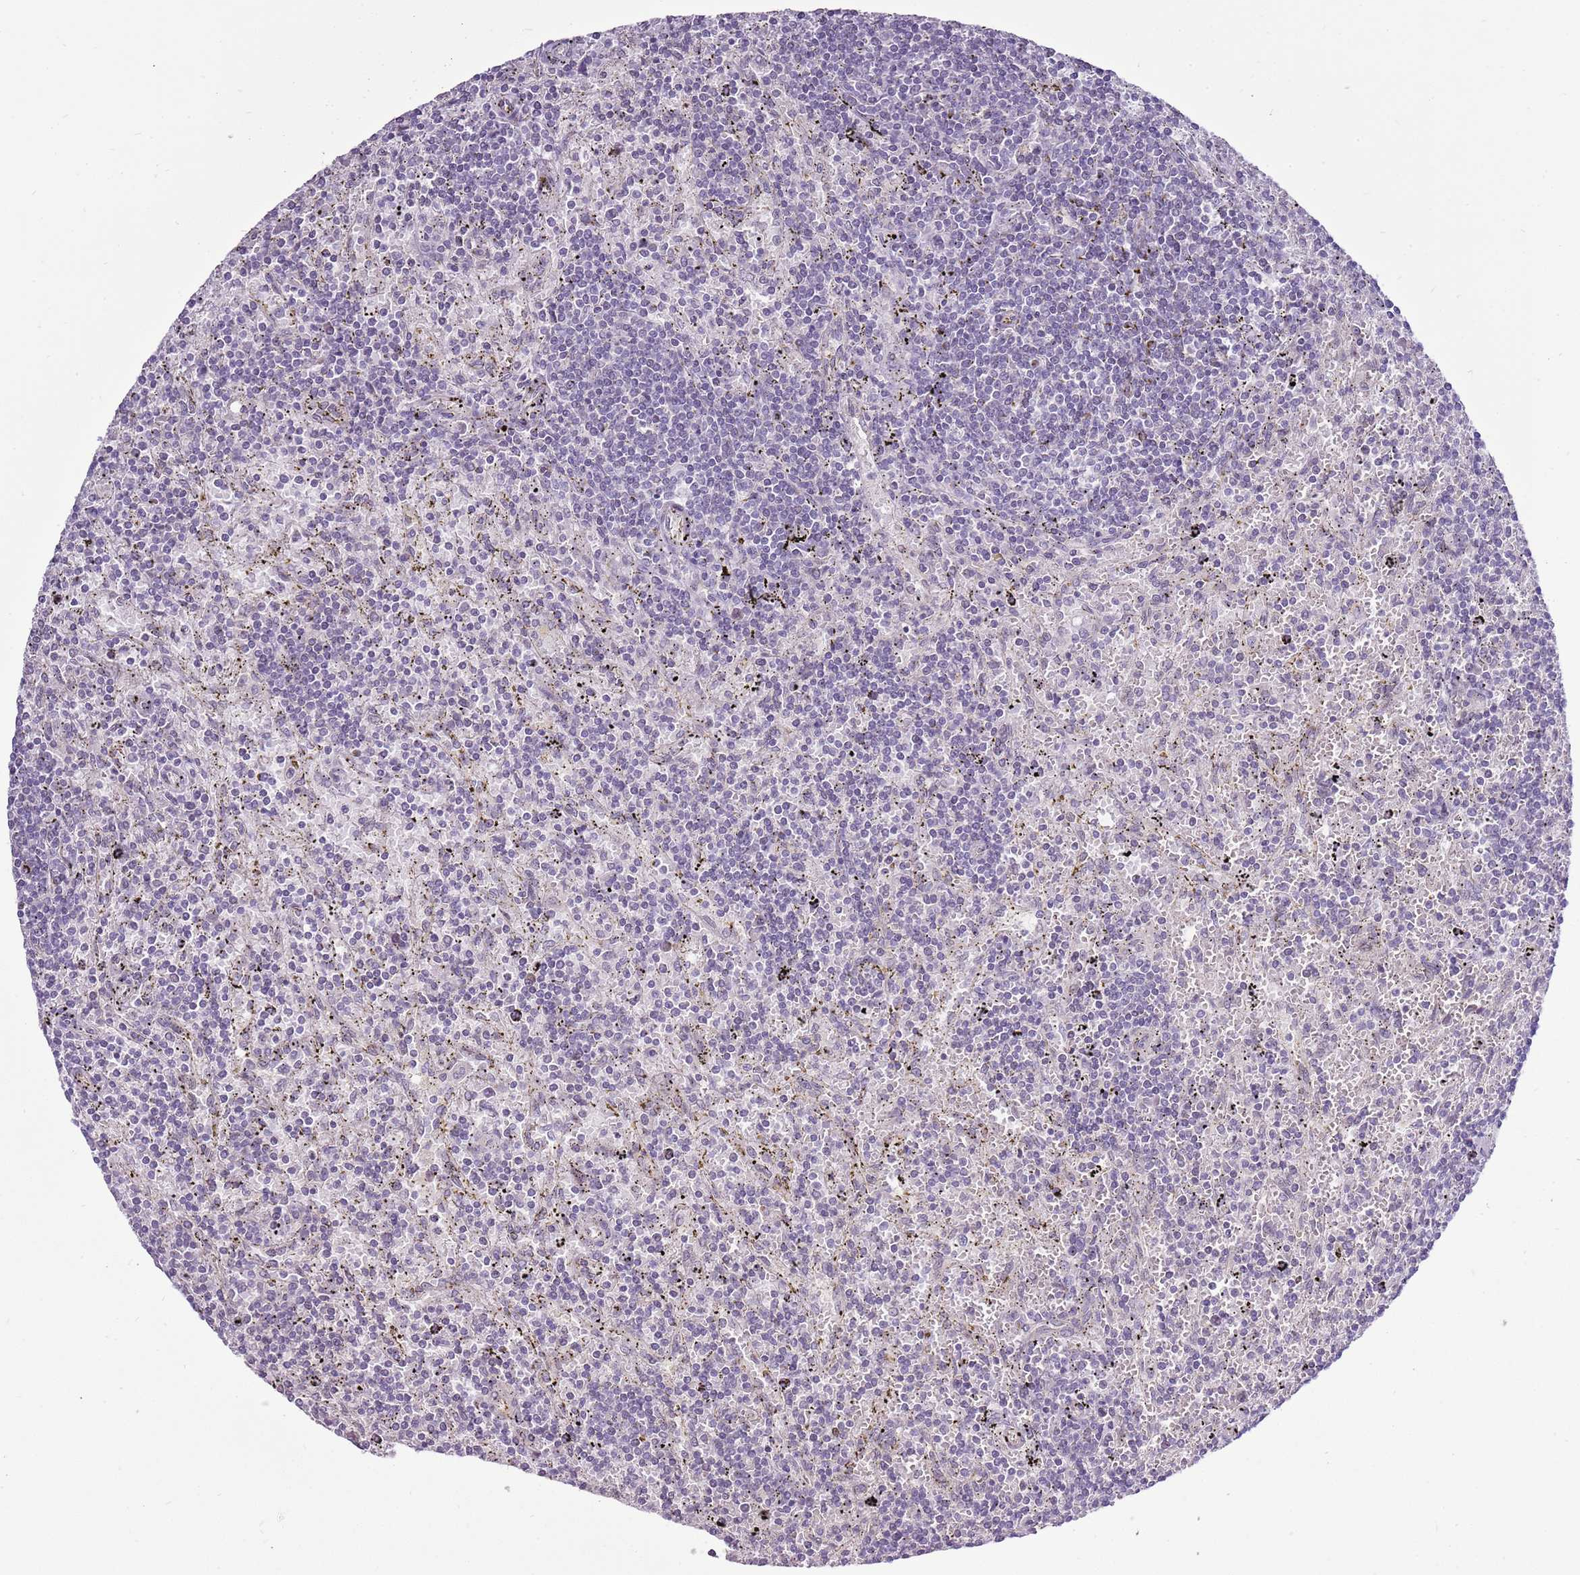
{"staining": {"intensity": "negative", "quantity": "none", "location": "none"}, "tissue": "lymphoma", "cell_type": "Tumor cells", "image_type": "cancer", "snomed": [{"axis": "morphology", "description": "Malignant lymphoma, non-Hodgkin's type, Low grade"}, {"axis": "topography", "description": "Spleen"}], "caption": "An IHC micrograph of malignant lymphoma, non-Hodgkin's type (low-grade) is shown. There is no staining in tumor cells of malignant lymphoma, non-Hodgkin's type (low-grade).", "gene": "UGGT2", "patient": {"sex": "male", "age": 76}}